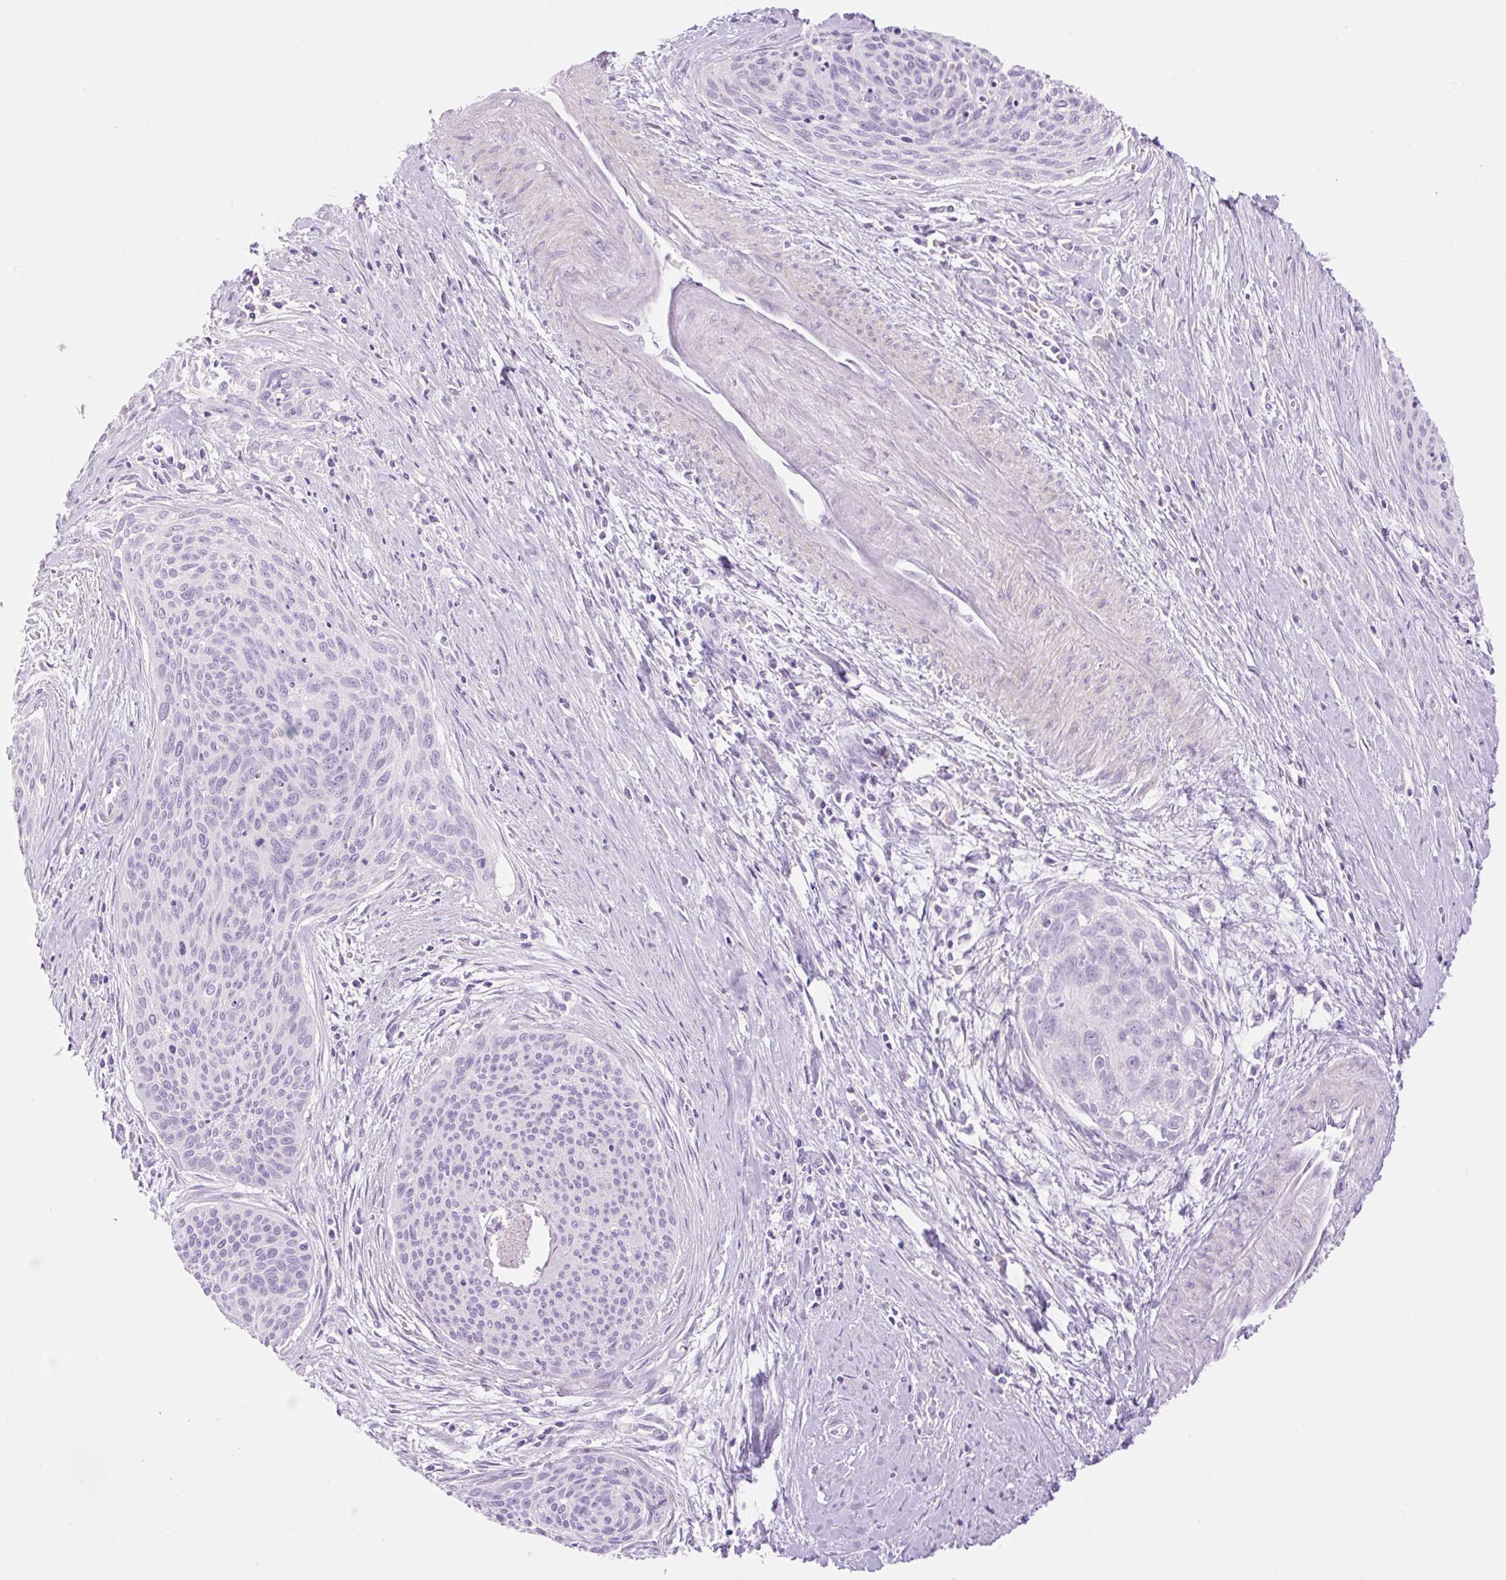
{"staining": {"intensity": "negative", "quantity": "none", "location": "none"}, "tissue": "cervical cancer", "cell_type": "Tumor cells", "image_type": "cancer", "snomed": [{"axis": "morphology", "description": "Squamous cell carcinoma, NOS"}, {"axis": "topography", "description": "Cervix"}], "caption": "A high-resolution micrograph shows immunohistochemistry staining of cervical squamous cell carcinoma, which demonstrates no significant staining in tumor cells.", "gene": "PALM3", "patient": {"sex": "female", "age": 55}}